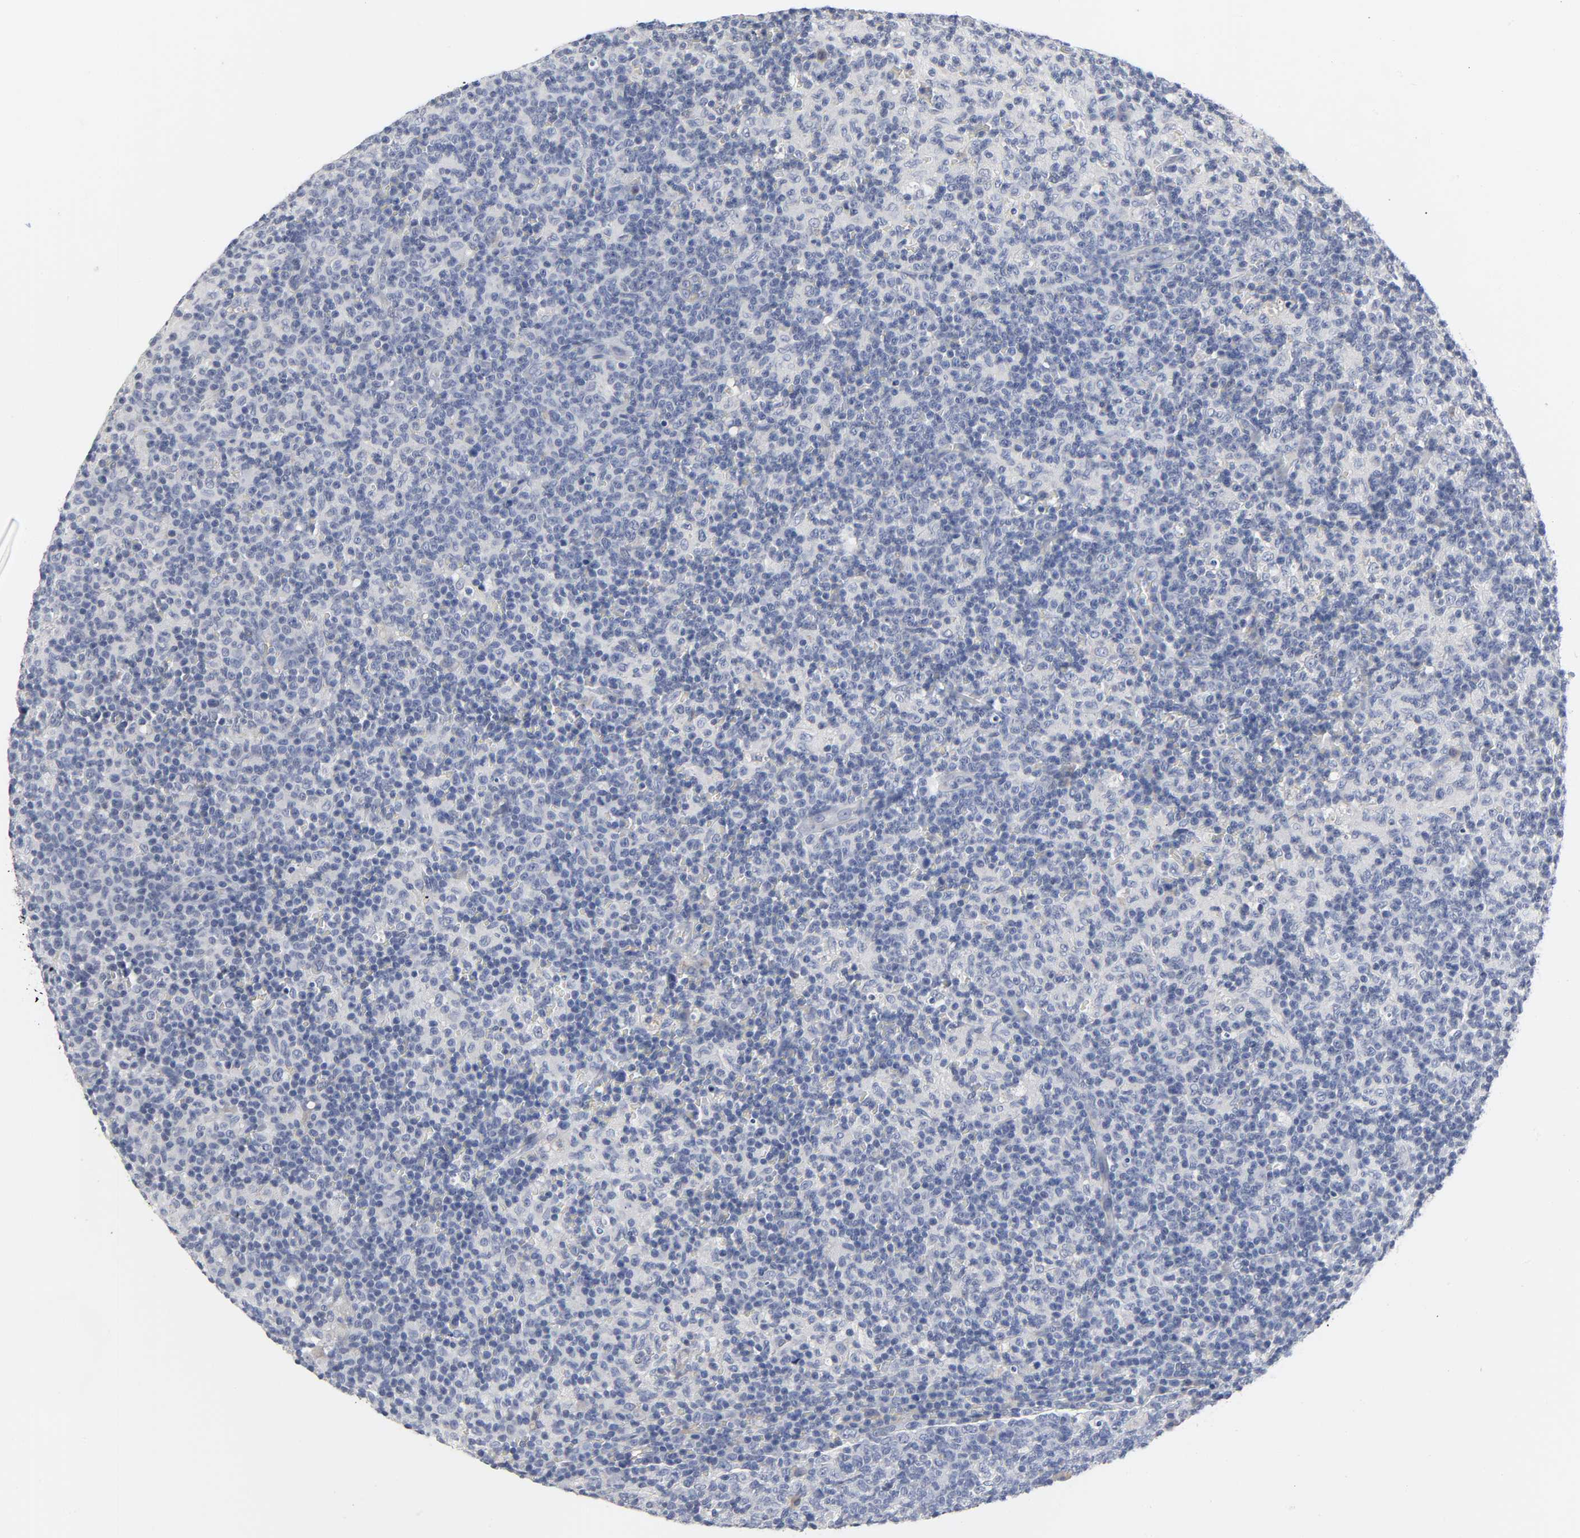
{"staining": {"intensity": "weak", "quantity": "<25%", "location": "nuclear"}, "tissue": "lymph node", "cell_type": "Germinal center cells", "image_type": "normal", "snomed": [{"axis": "morphology", "description": "Normal tissue, NOS"}, {"axis": "morphology", "description": "Inflammation, NOS"}, {"axis": "topography", "description": "Lymph node"}], "caption": "Immunohistochemical staining of normal lymph node shows no significant positivity in germinal center cells.", "gene": "SALL2", "patient": {"sex": "male", "age": 55}}